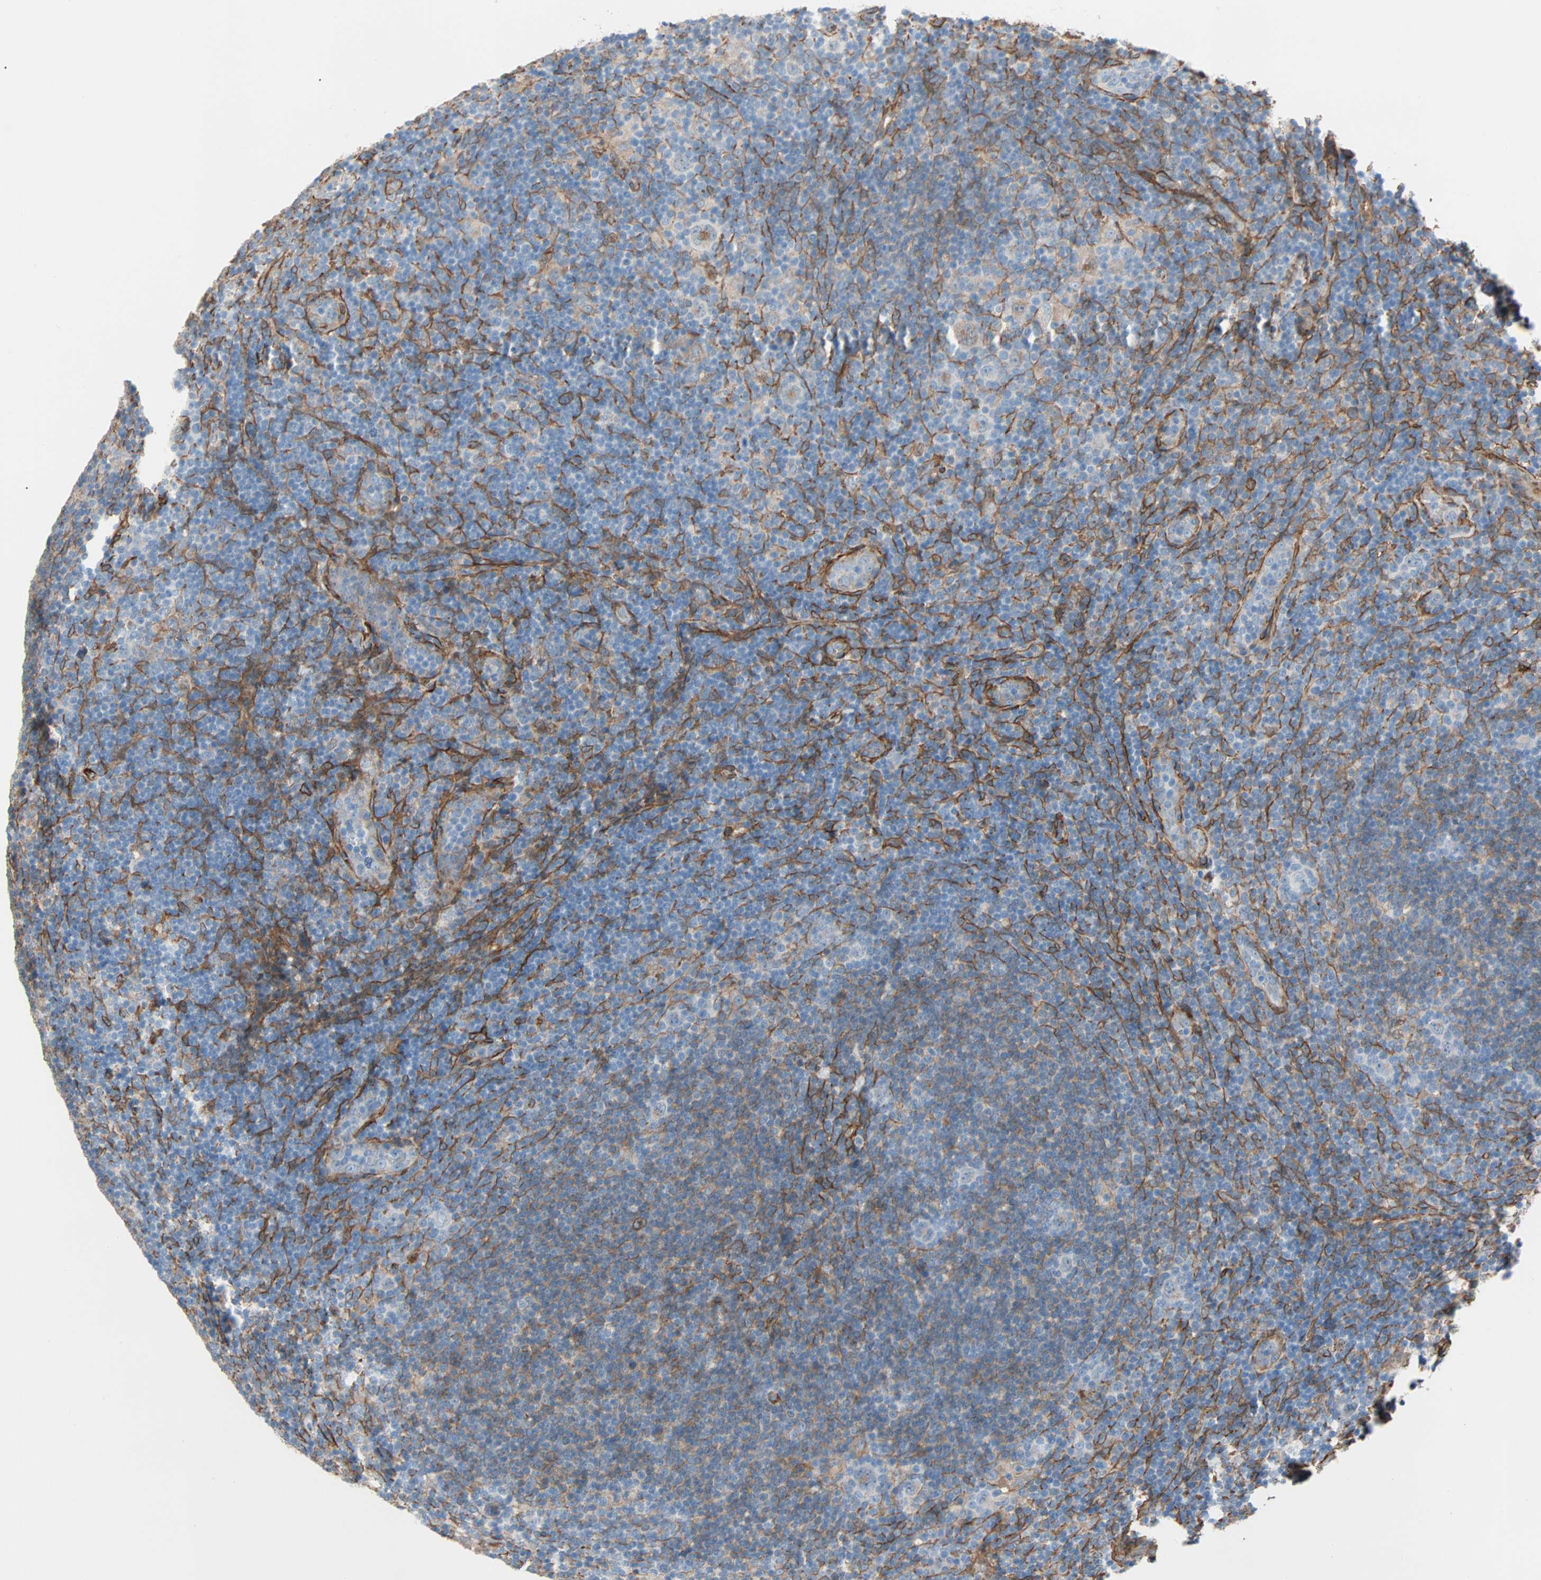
{"staining": {"intensity": "weak", "quantity": "<25%", "location": "cytoplasmic/membranous"}, "tissue": "lymphoma", "cell_type": "Tumor cells", "image_type": "cancer", "snomed": [{"axis": "morphology", "description": "Hodgkin's disease, NOS"}, {"axis": "topography", "description": "Lymph node"}], "caption": "Image shows no protein staining in tumor cells of lymphoma tissue.", "gene": "EPB41L2", "patient": {"sex": "female", "age": 57}}